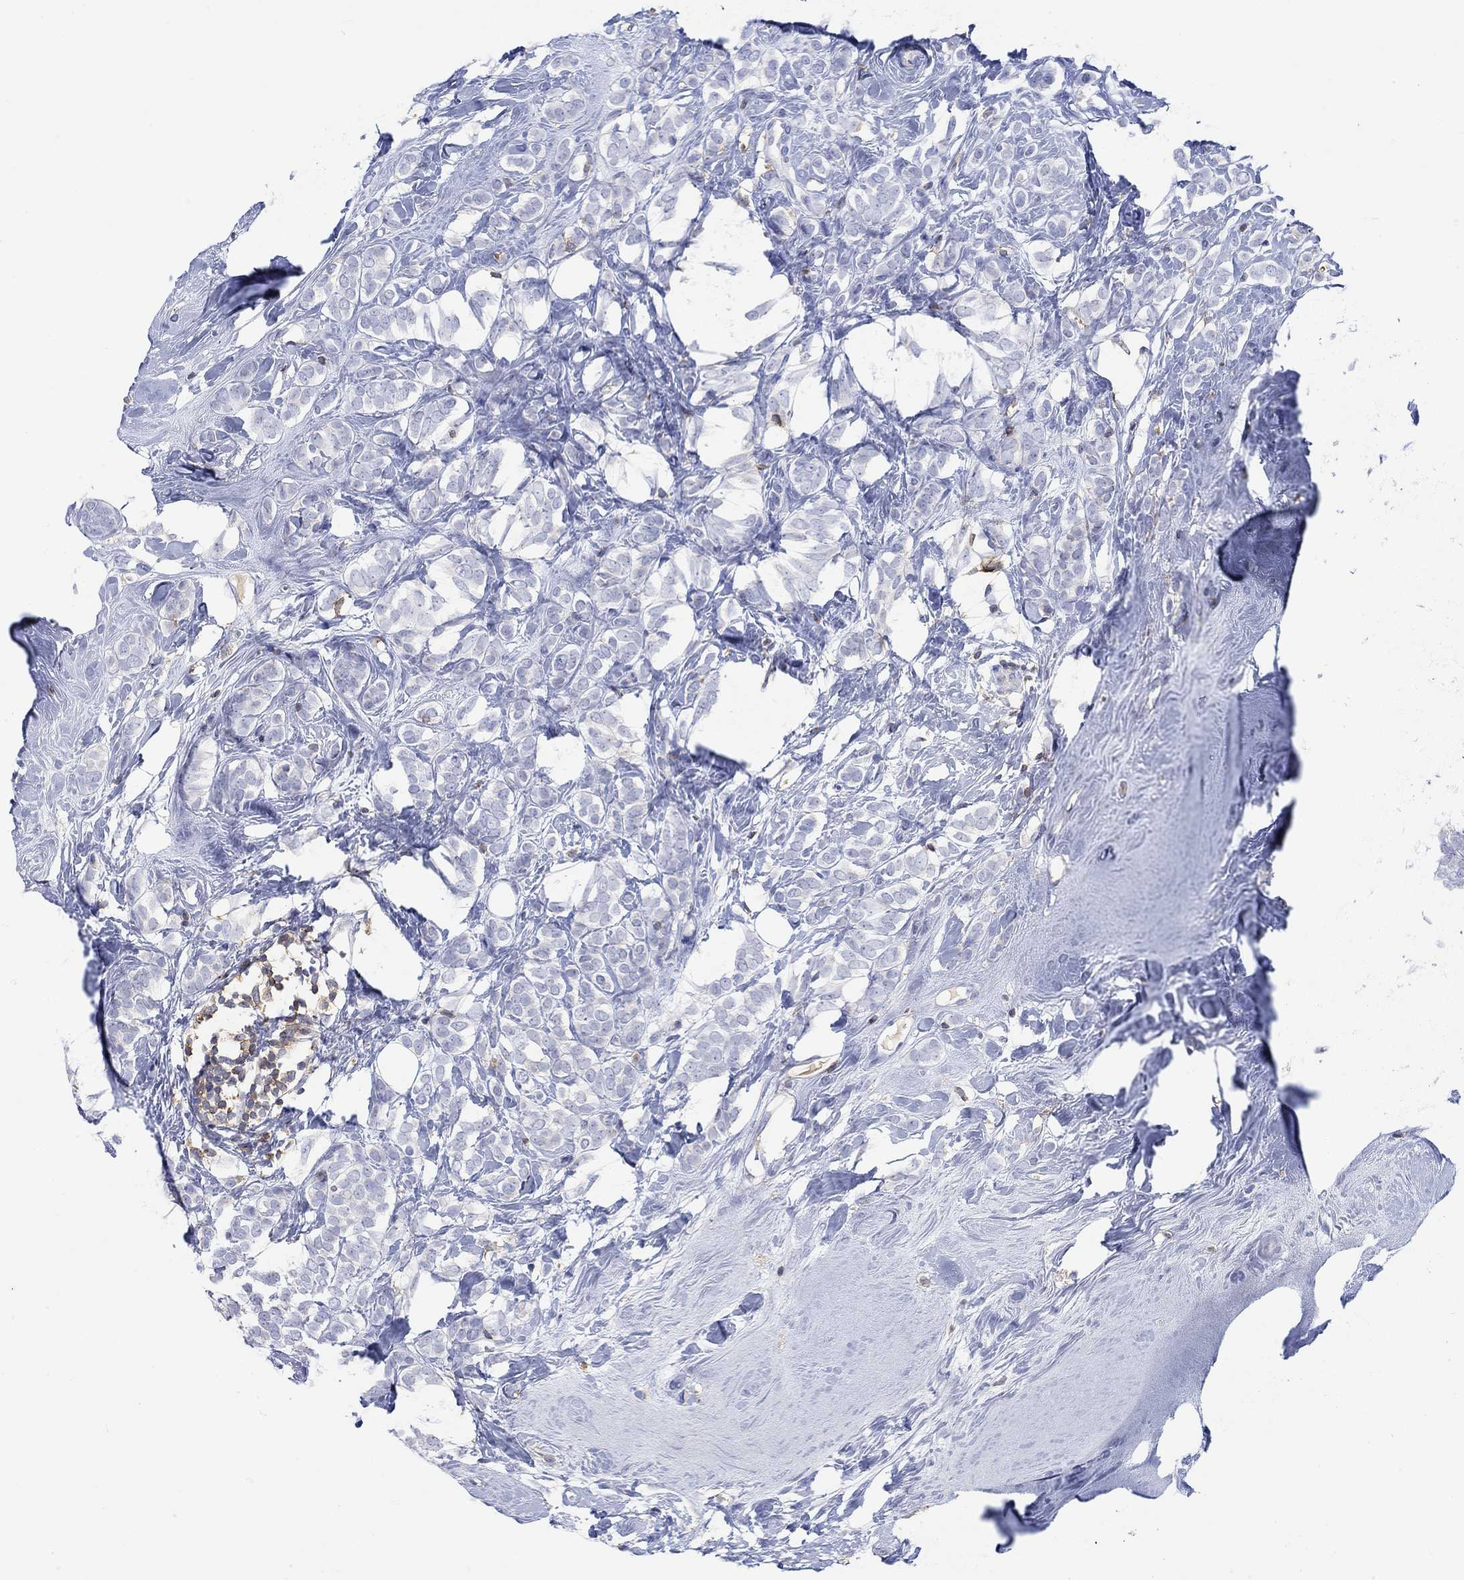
{"staining": {"intensity": "negative", "quantity": "none", "location": "none"}, "tissue": "breast cancer", "cell_type": "Tumor cells", "image_type": "cancer", "snomed": [{"axis": "morphology", "description": "Lobular carcinoma"}, {"axis": "topography", "description": "Breast"}], "caption": "DAB immunohistochemical staining of human lobular carcinoma (breast) demonstrates no significant expression in tumor cells.", "gene": "GCM1", "patient": {"sex": "female", "age": 49}}